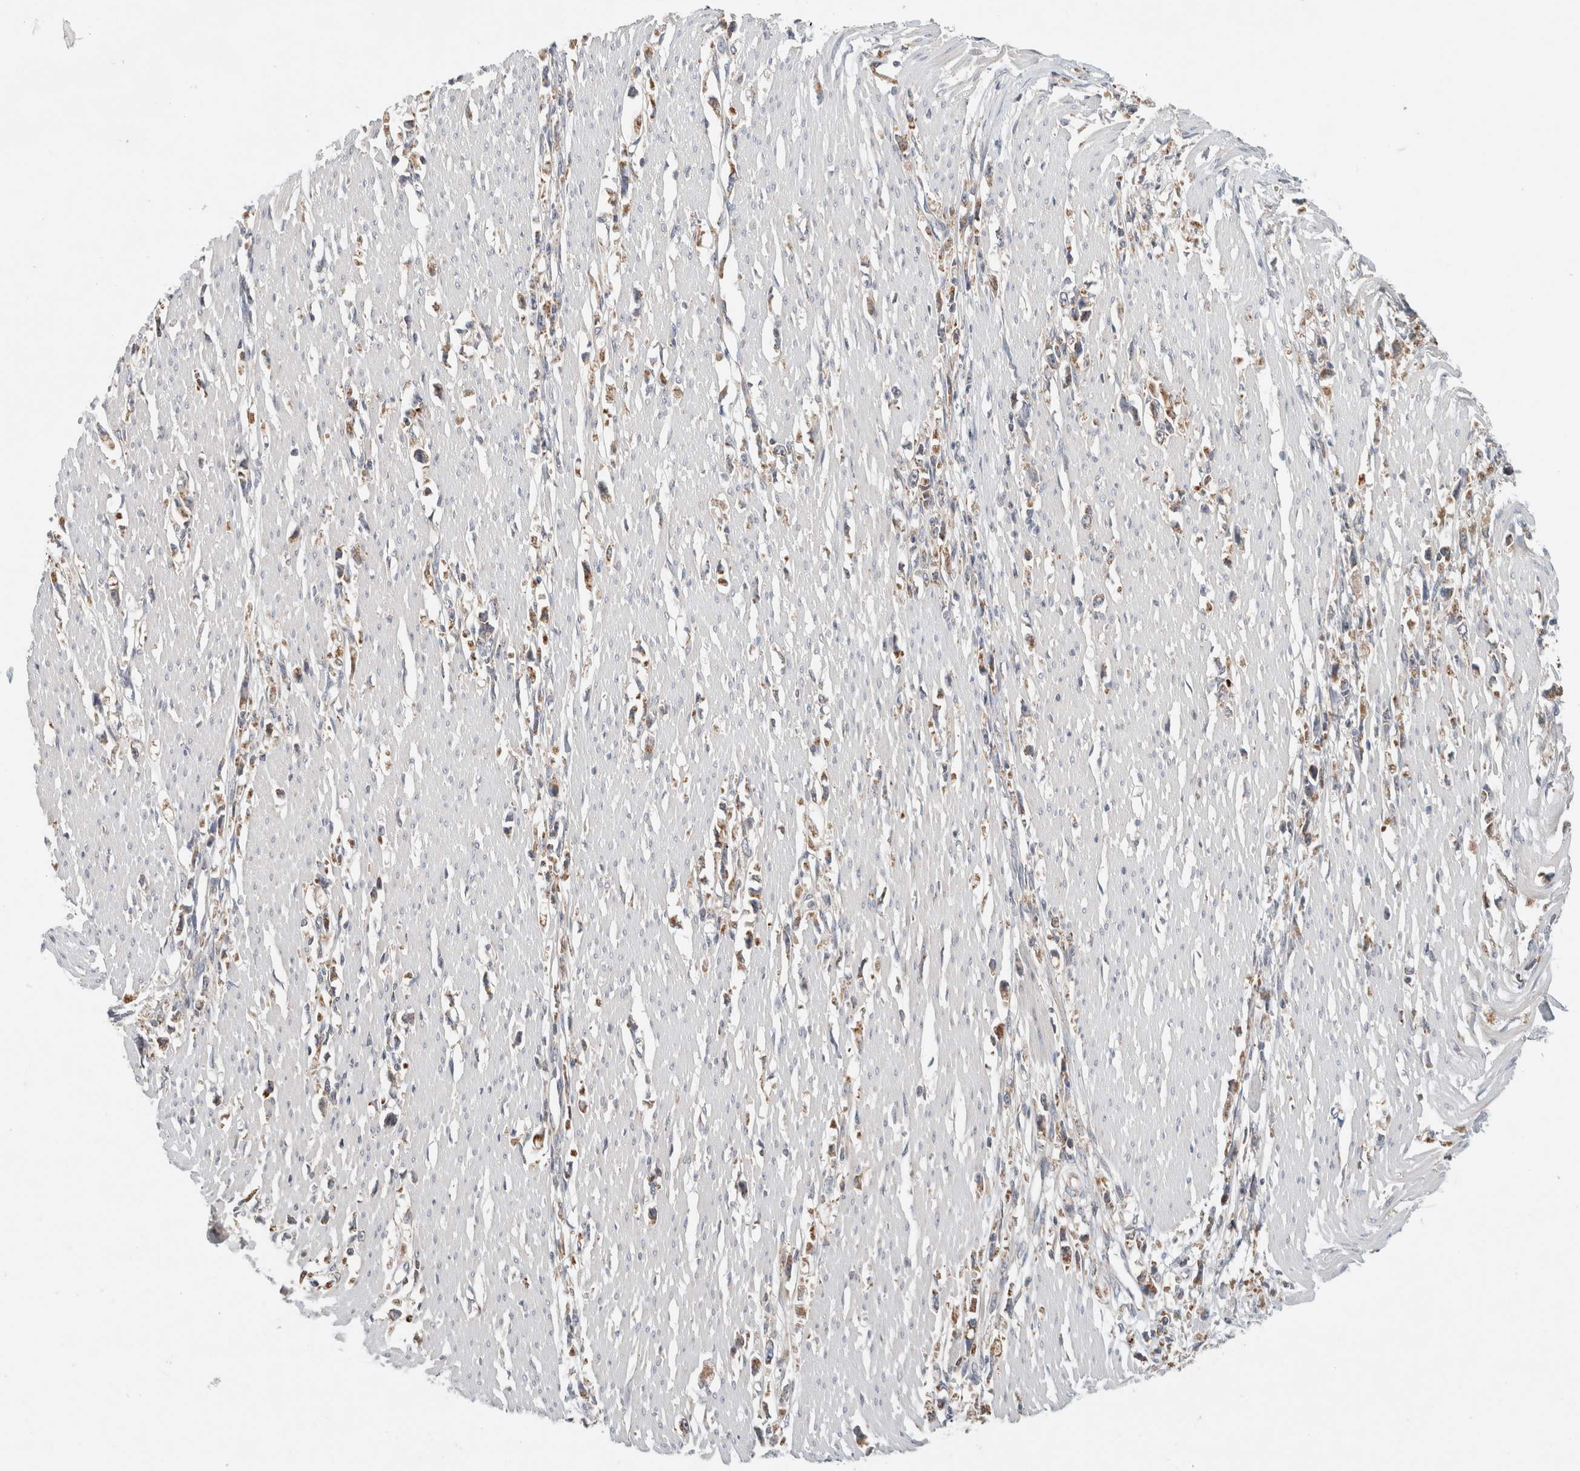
{"staining": {"intensity": "weak", "quantity": ">75%", "location": "cytoplasmic/membranous"}, "tissue": "stomach cancer", "cell_type": "Tumor cells", "image_type": "cancer", "snomed": [{"axis": "morphology", "description": "Adenocarcinoma, NOS"}, {"axis": "topography", "description": "Stomach"}], "caption": "The micrograph demonstrates a brown stain indicating the presence of a protein in the cytoplasmic/membranous of tumor cells in stomach adenocarcinoma. (DAB IHC, brown staining for protein, blue staining for nuclei).", "gene": "AMPD1", "patient": {"sex": "female", "age": 59}}